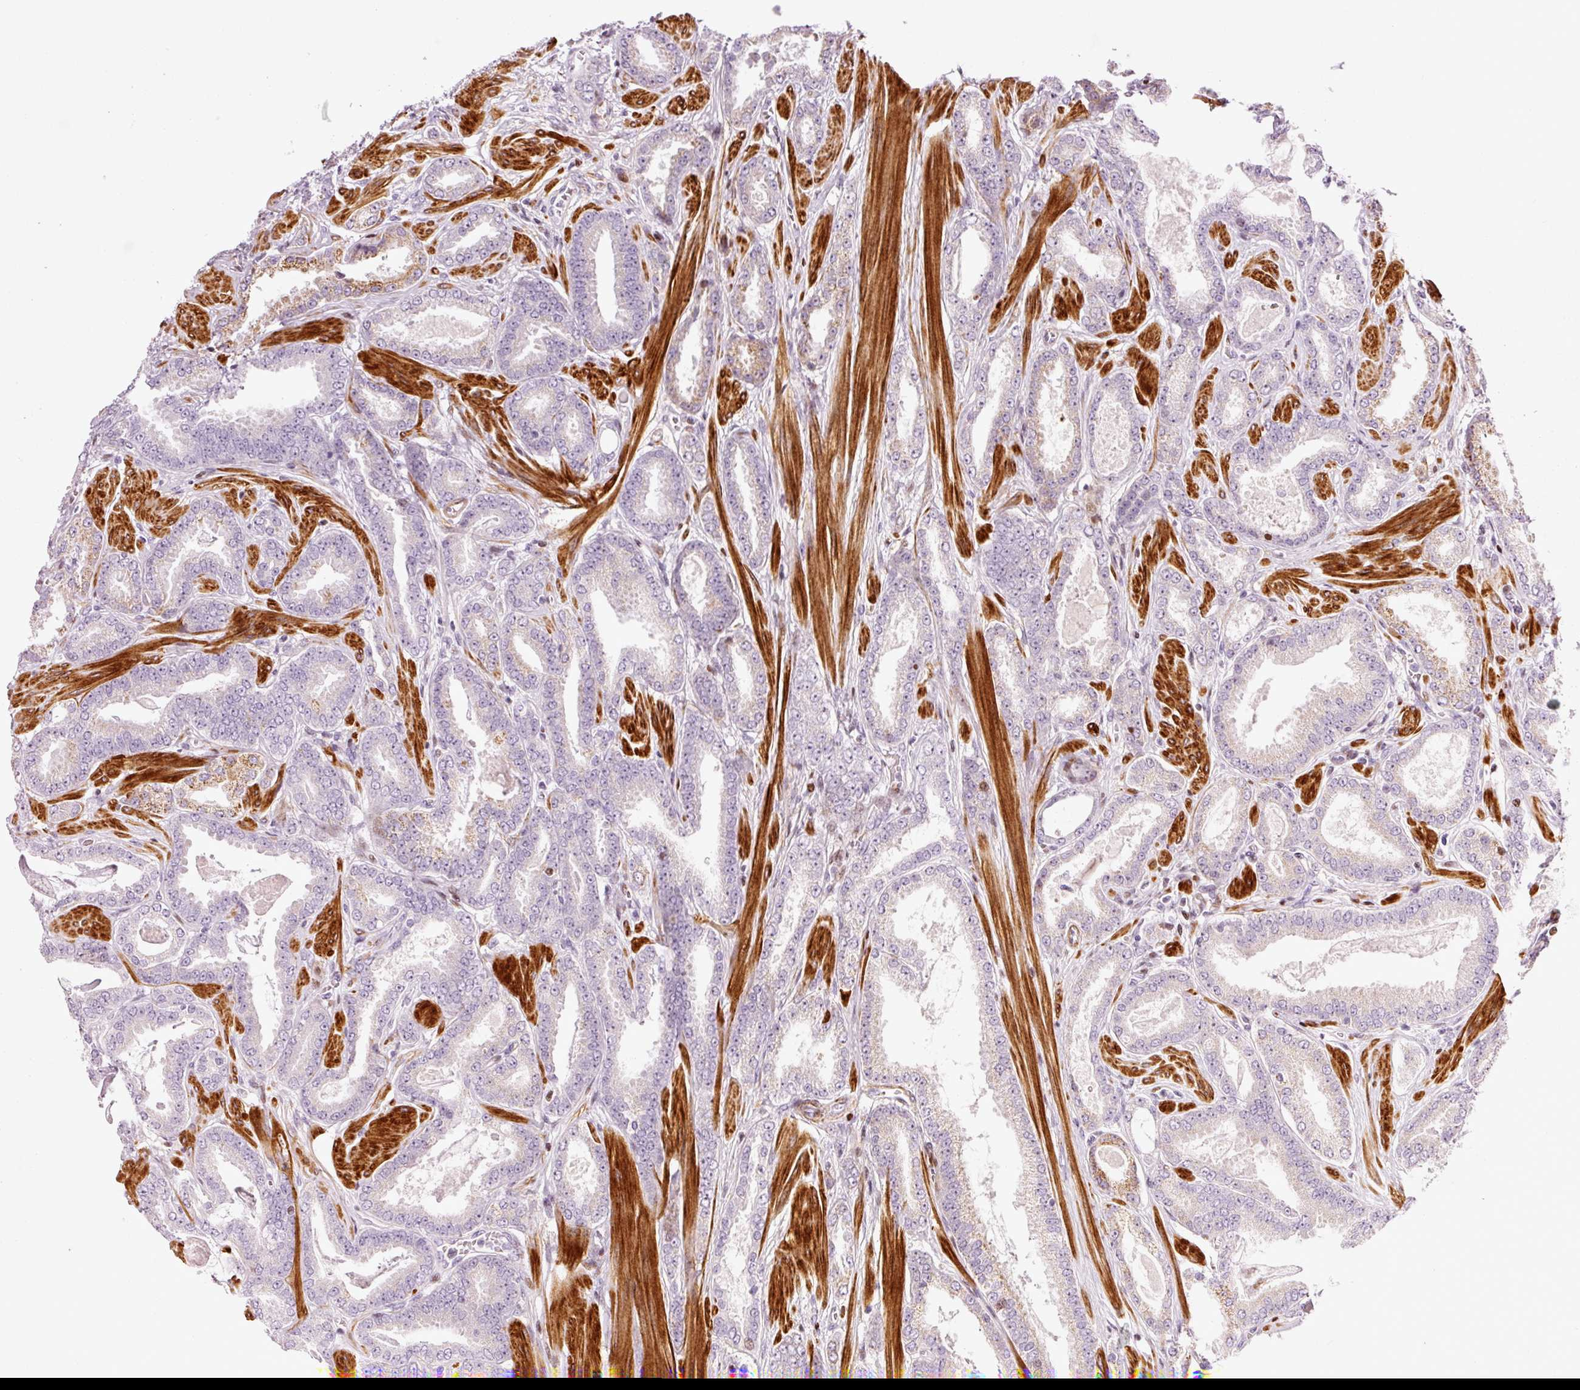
{"staining": {"intensity": "moderate", "quantity": "<25%", "location": "cytoplasmic/membranous"}, "tissue": "prostate cancer", "cell_type": "Tumor cells", "image_type": "cancer", "snomed": [{"axis": "morphology", "description": "Adenocarcinoma, Low grade"}, {"axis": "topography", "description": "Prostate"}], "caption": "Immunohistochemistry image of neoplastic tissue: human prostate adenocarcinoma (low-grade) stained using immunohistochemistry (IHC) shows low levels of moderate protein expression localized specifically in the cytoplasmic/membranous of tumor cells, appearing as a cytoplasmic/membranous brown color.", "gene": "ANKRD20A1", "patient": {"sex": "male", "age": 42}}